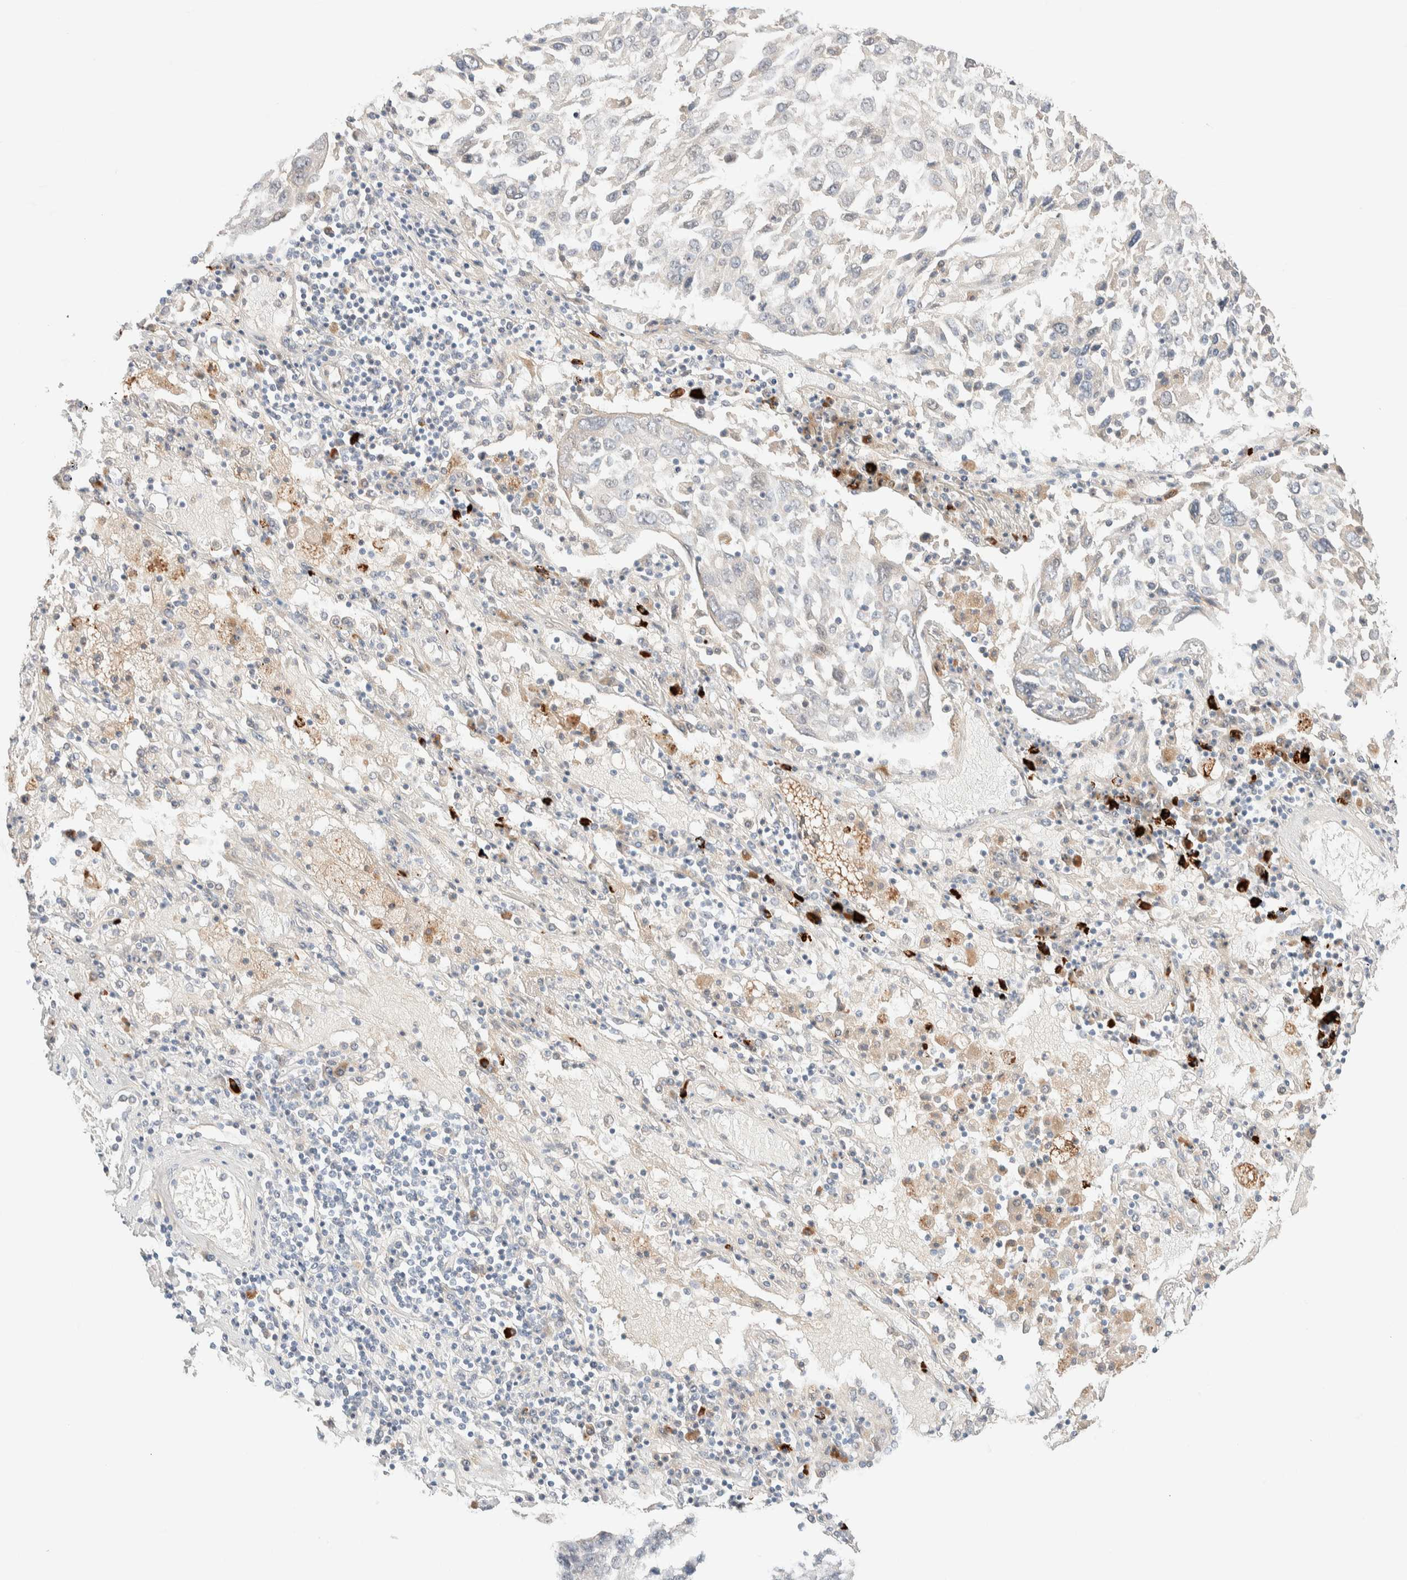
{"staining": {"intensity": "negative", "quantity": "none", "location": "none"}, "tissue": "lung cancer", "cell_type": "Tumor cells", "image_type": "cancer", "snomed": [{"axis": "morphology", "description": "Squamous cell carcinoma, NOS"}, {"axis": "topography", "description": "Lung"}], "caption": "Lung squamous cell carcinoma was stained to show a protein in brown. There is no significant expression in tumor cells. Nuclei are stained in blue.", "gene": "CHKA", "patient": {"sex": "male", "age": 65}}